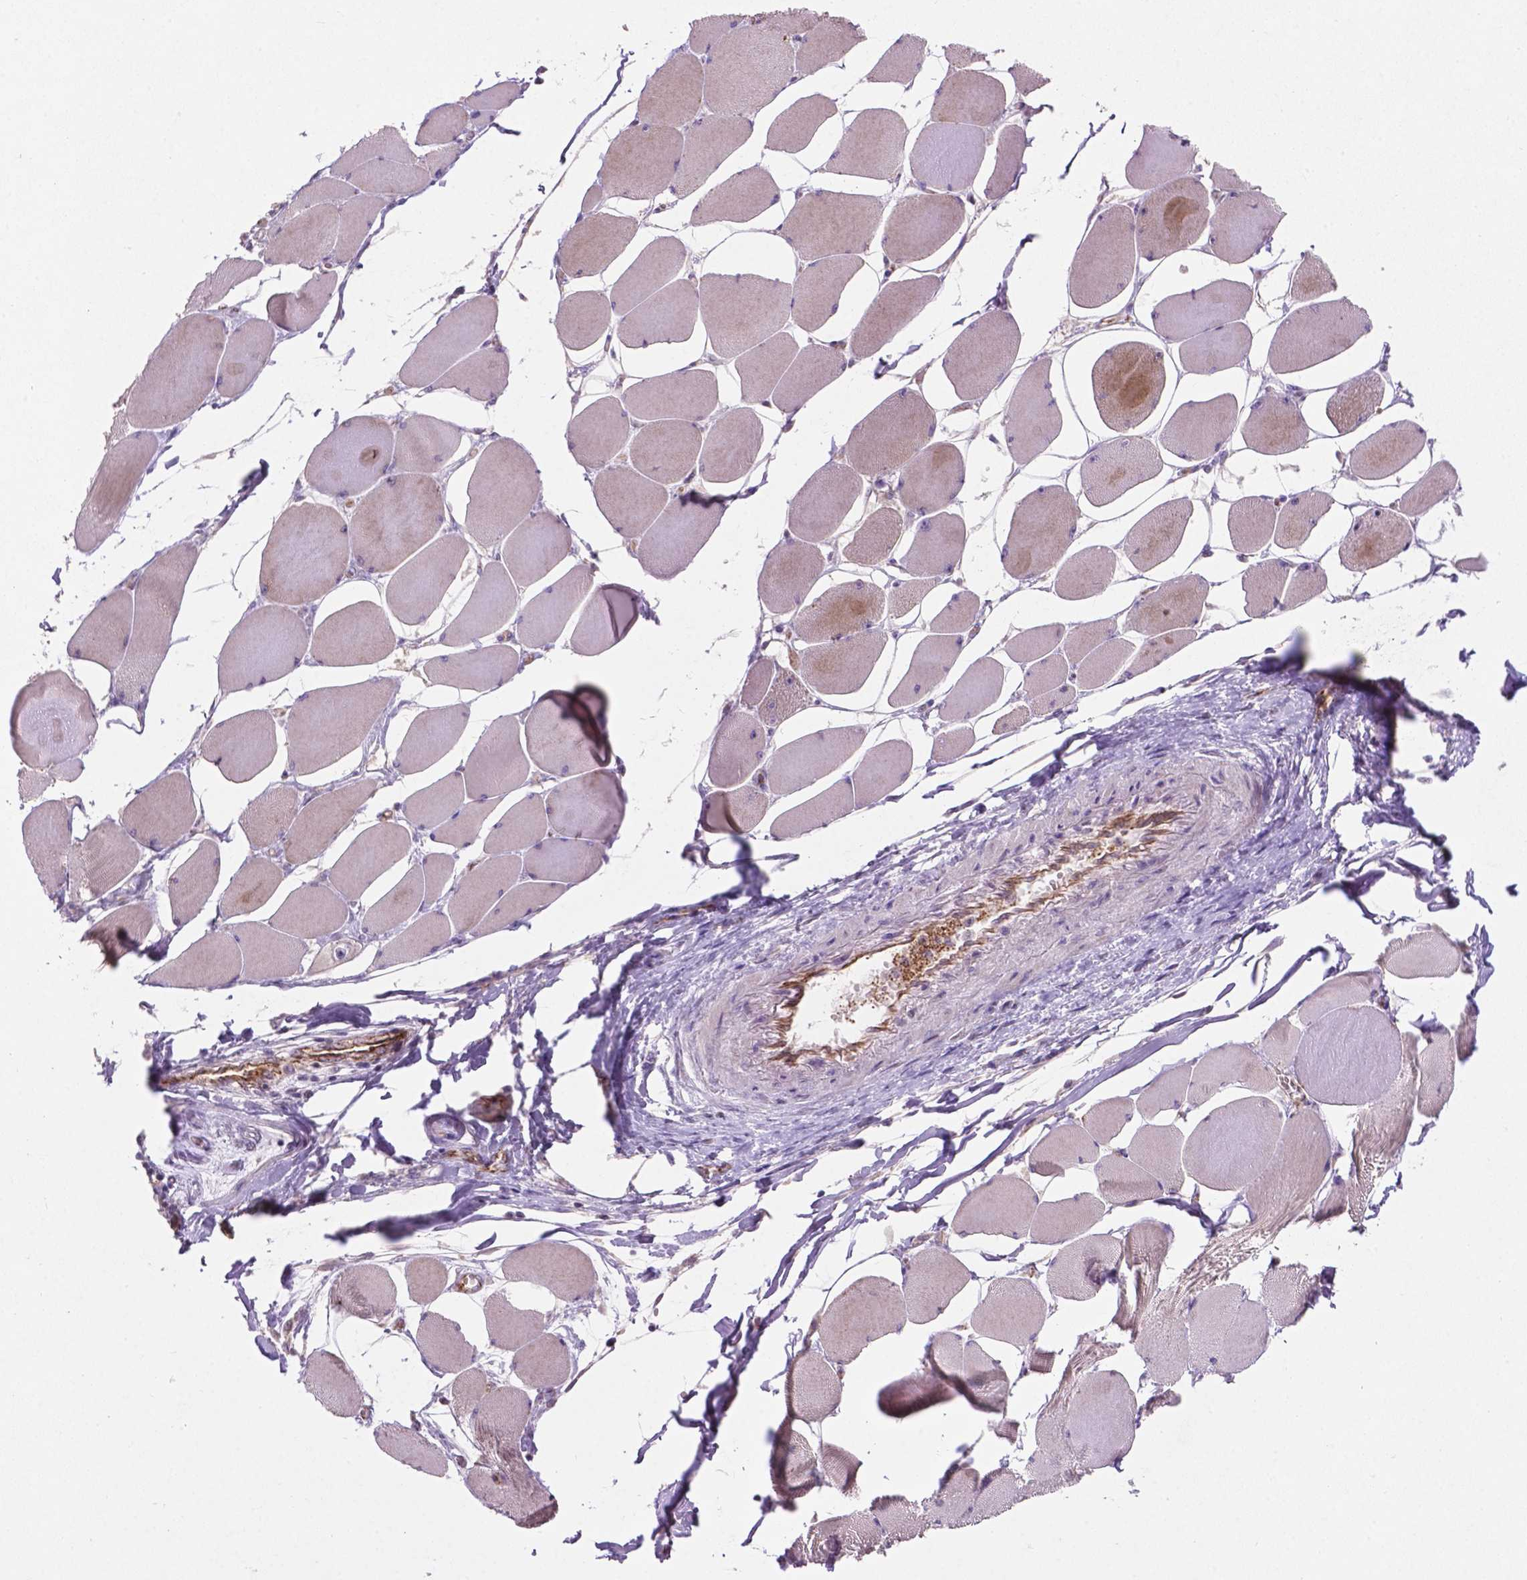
{"staining": {"intensity": "negative", "quantity": "none", "location": "none"}, "tissue": "skeletal muscle", "cell_type": "Myocytes", "image_type": "normal", "snomed": [{"axis": "morphology", "description": "Normal tissue, NOS"}, {"axis": "topography", "description": "Skeletal muscle"}], "caption": "DAB (3,3'-diaminobenzidine) immunohistochemical staining of benign human skeletal muscle exhibits no significant expression in myocytes. (Stains: DAB immunohistochemistry (IHC) with hematoxylin counter stain, Microscopy: brightfield microscopy at high magnification).", "gene": "ARL5C", "patient": {"sex": "female", "age": 75}}